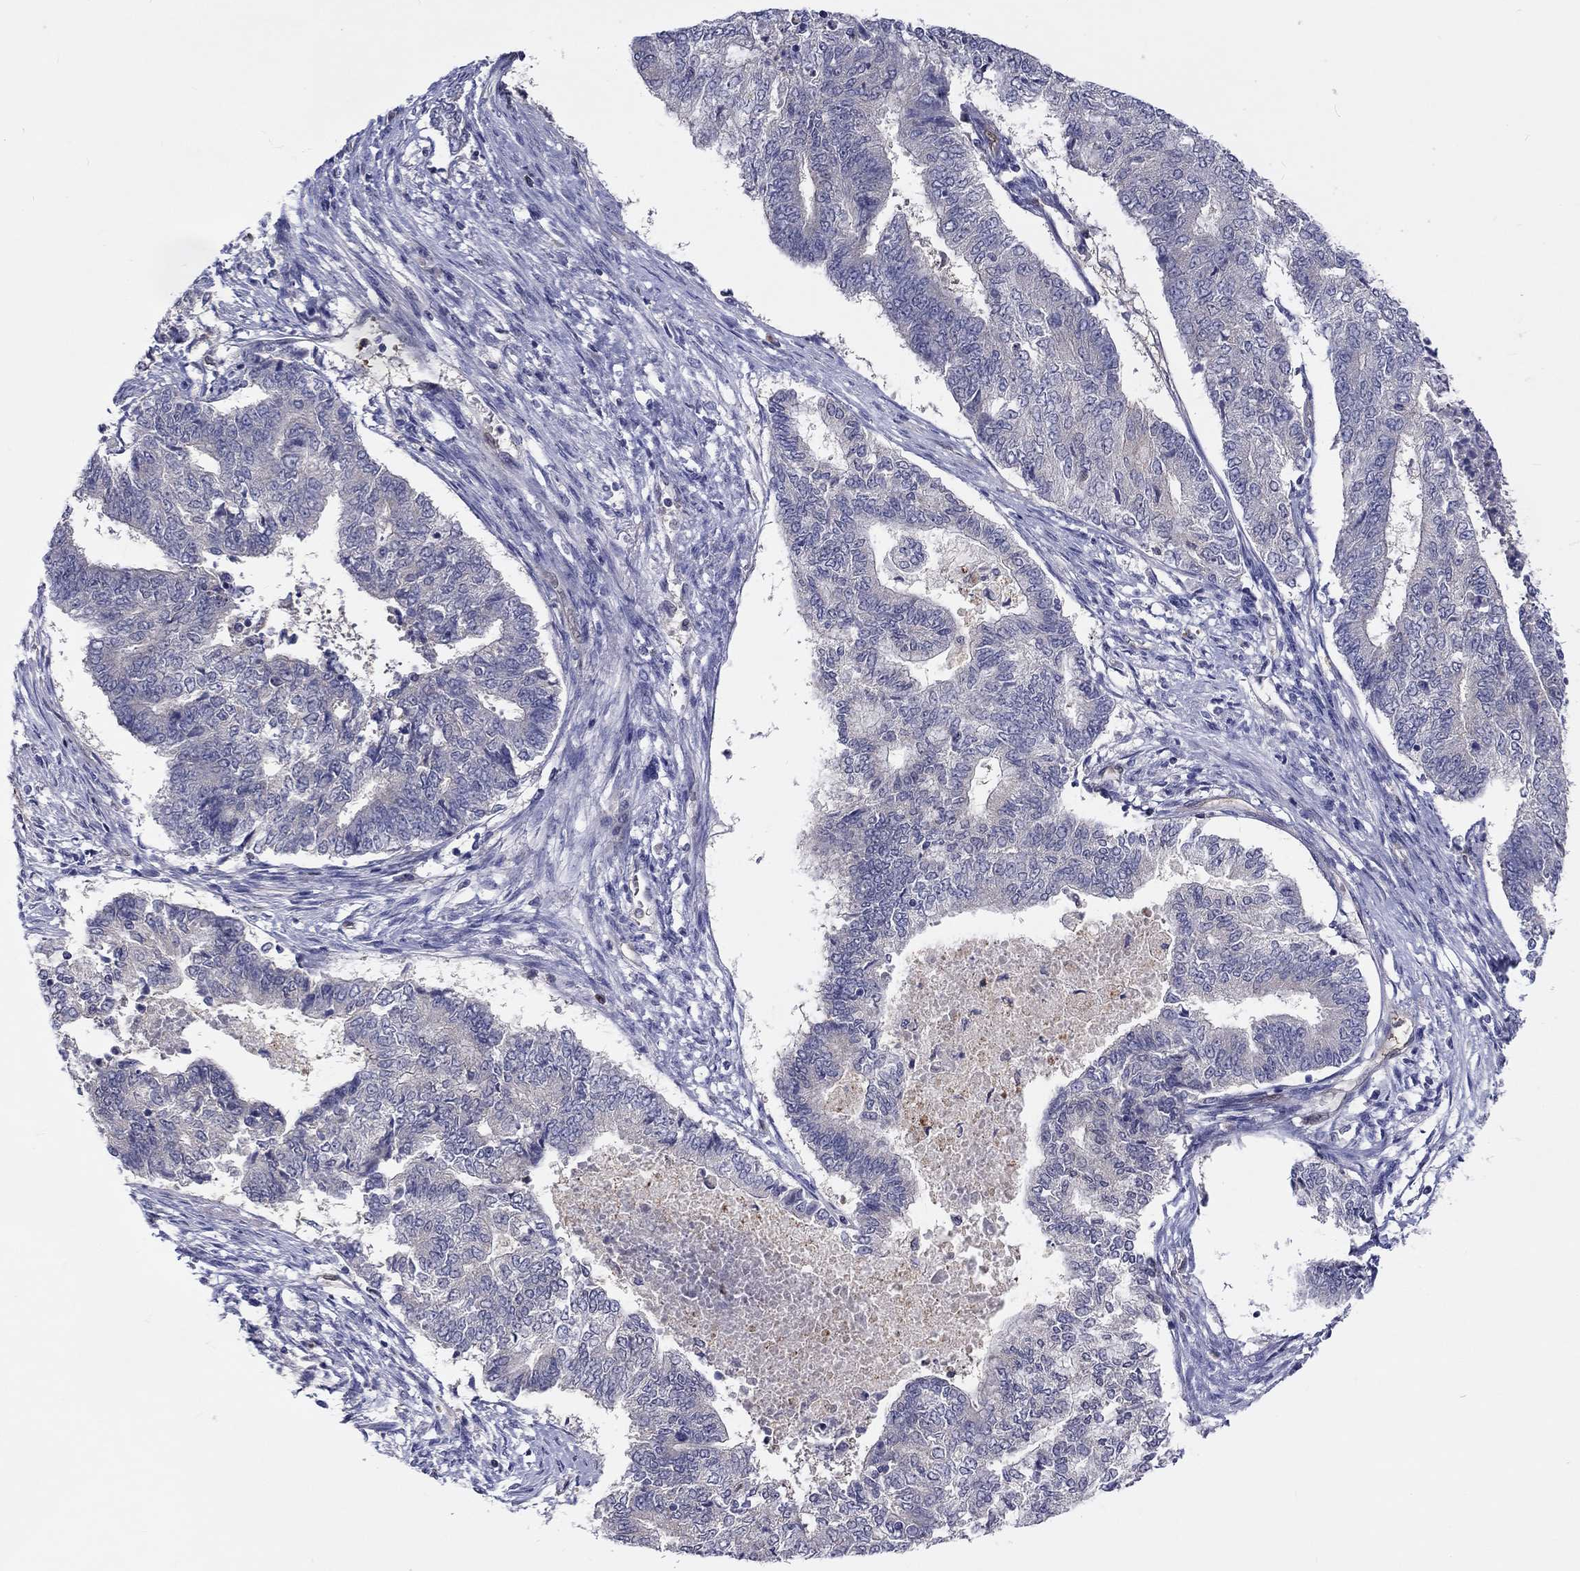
{"staining": {"intensity": "negative", "quantity": "none", "location": "none"}, "tissue": "endometrial cancer", "cell_type": "Tumor cells", "image_type": "cancer", "snomed": [{"axis": "morphology", "description": "Adenocarcinoma, NOS"}, {"axis": "topography", "description": "Endometrium"}], "caption": "This is a image of immunohistochemistry (IHC) staining of endometrial cancer, which shows no positivity in tumor cells.", "gene": "ABCG4", "patient": {"sex": "female", "age": 65}}